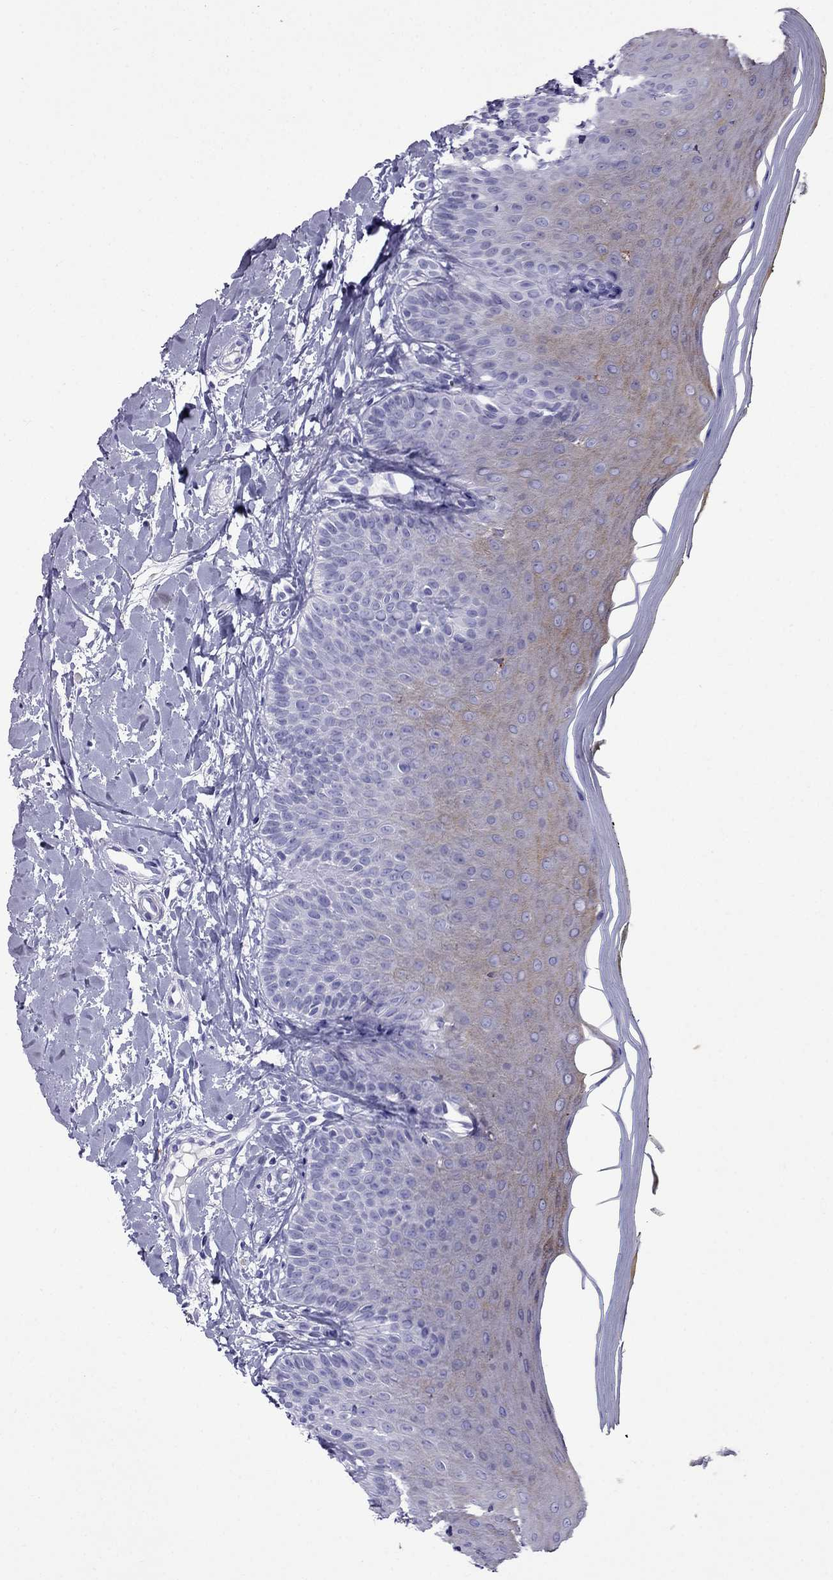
{"staining": {"intensity": "moderate", "quantity": "<25%", "location": "cytoplasmic/membranous"}, "tissue": "oral mucosa", "cell_type": "Squamous epithelial cells", "image_type": "normal", "snomed": [{"axis": "morphology", "description": "Normal tissue, NOS"}, {"axis": "topography", "description": "Oral tissue"}], "caption": "Protein expression analysis of unremarkable oral mucosa displays moderate cytoplasmic/membranous positivity in about <25% of squamous epithelial cells. Immunohistochemistry (ihc) stains the protein of interest in brown and the nuclei are stained blue.", "gene": "CRYBA1", "patient": {"sex": "female", "age": 43}}